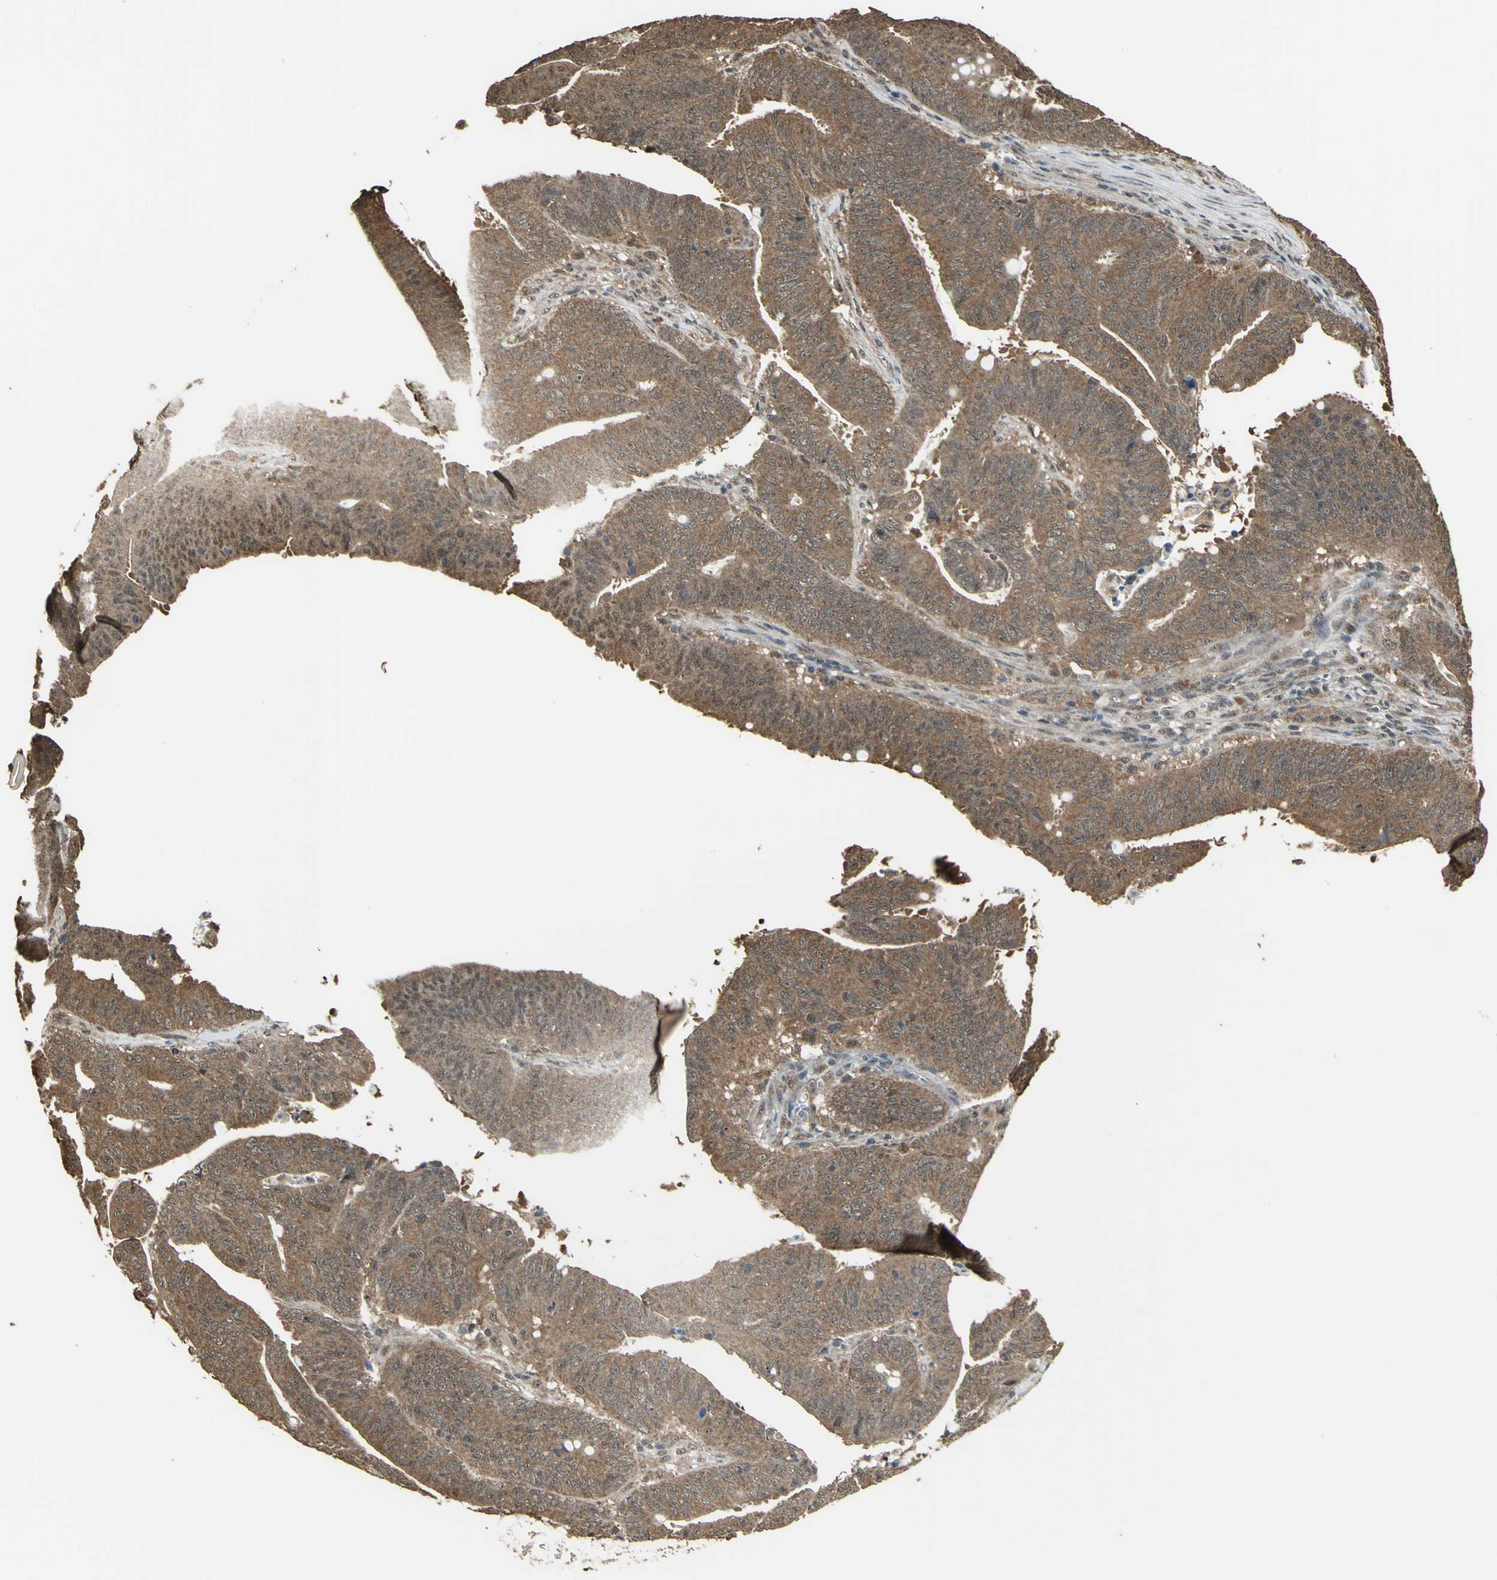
{"staining": {"intensity": "strong", "quantity": ">75%", "location": "cytoplasmic/membranous"}, "tissue": "colorectal cancer", "cell_type": "Tumor cells", "image_type": "cancer", "snomed": [{"axis": "morphology", "description": "Adenocarcinoma, NOS"}, {"axis": "topography", "description": "Colon"}], "caption": "About >75% of tumor cells in colorectal cancer show strong cytoplasmic/membranous protein expression as visualized by brown immunohistochemical staining.", "gene": "UCHL5", "patient": {"sex": "male", "age": 65}}